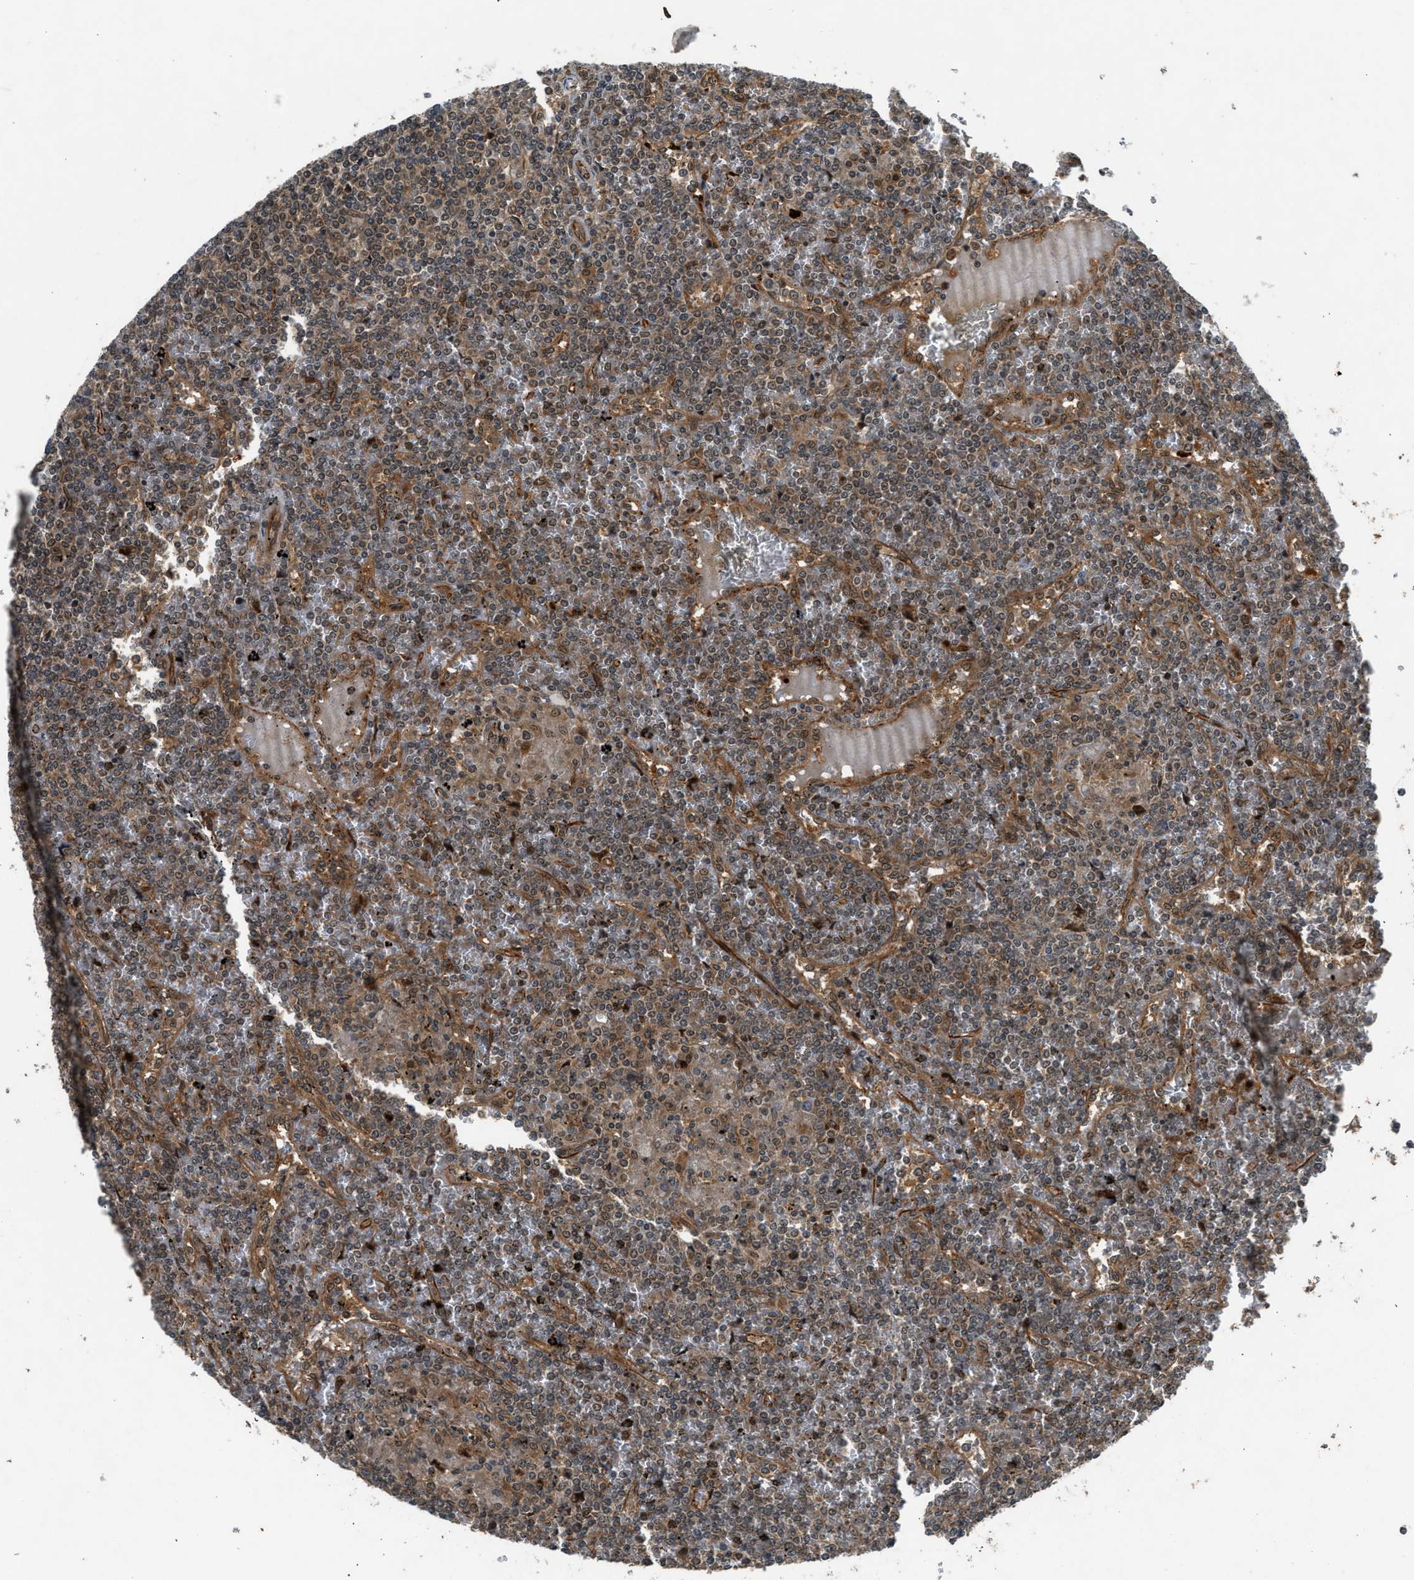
{"staining": {"intensity": "moderate", "quantity": ">75%", "location": "cytoplasmic/membranous,nuclear"}, "tissue": "lymphoma", "cell_type": "Tumor cells", "image_type": "cancer", "snomed": [{"axis": "morphology", "description": "Malignant lymphoma, non-Hodgkin's type, Low grade"}, {"axis": "topography", "description": "Spleen"}], "caption": "Protein expression analysis of malignant lymphoma, non-Hodgkin's type (low-grade) exhibits moderate cytoplasmic/membranous and nuclear staining in approximately >75% of tumor cells.", "gene": "TXNL1", "patient": {"sex": "female", "age": 19}}